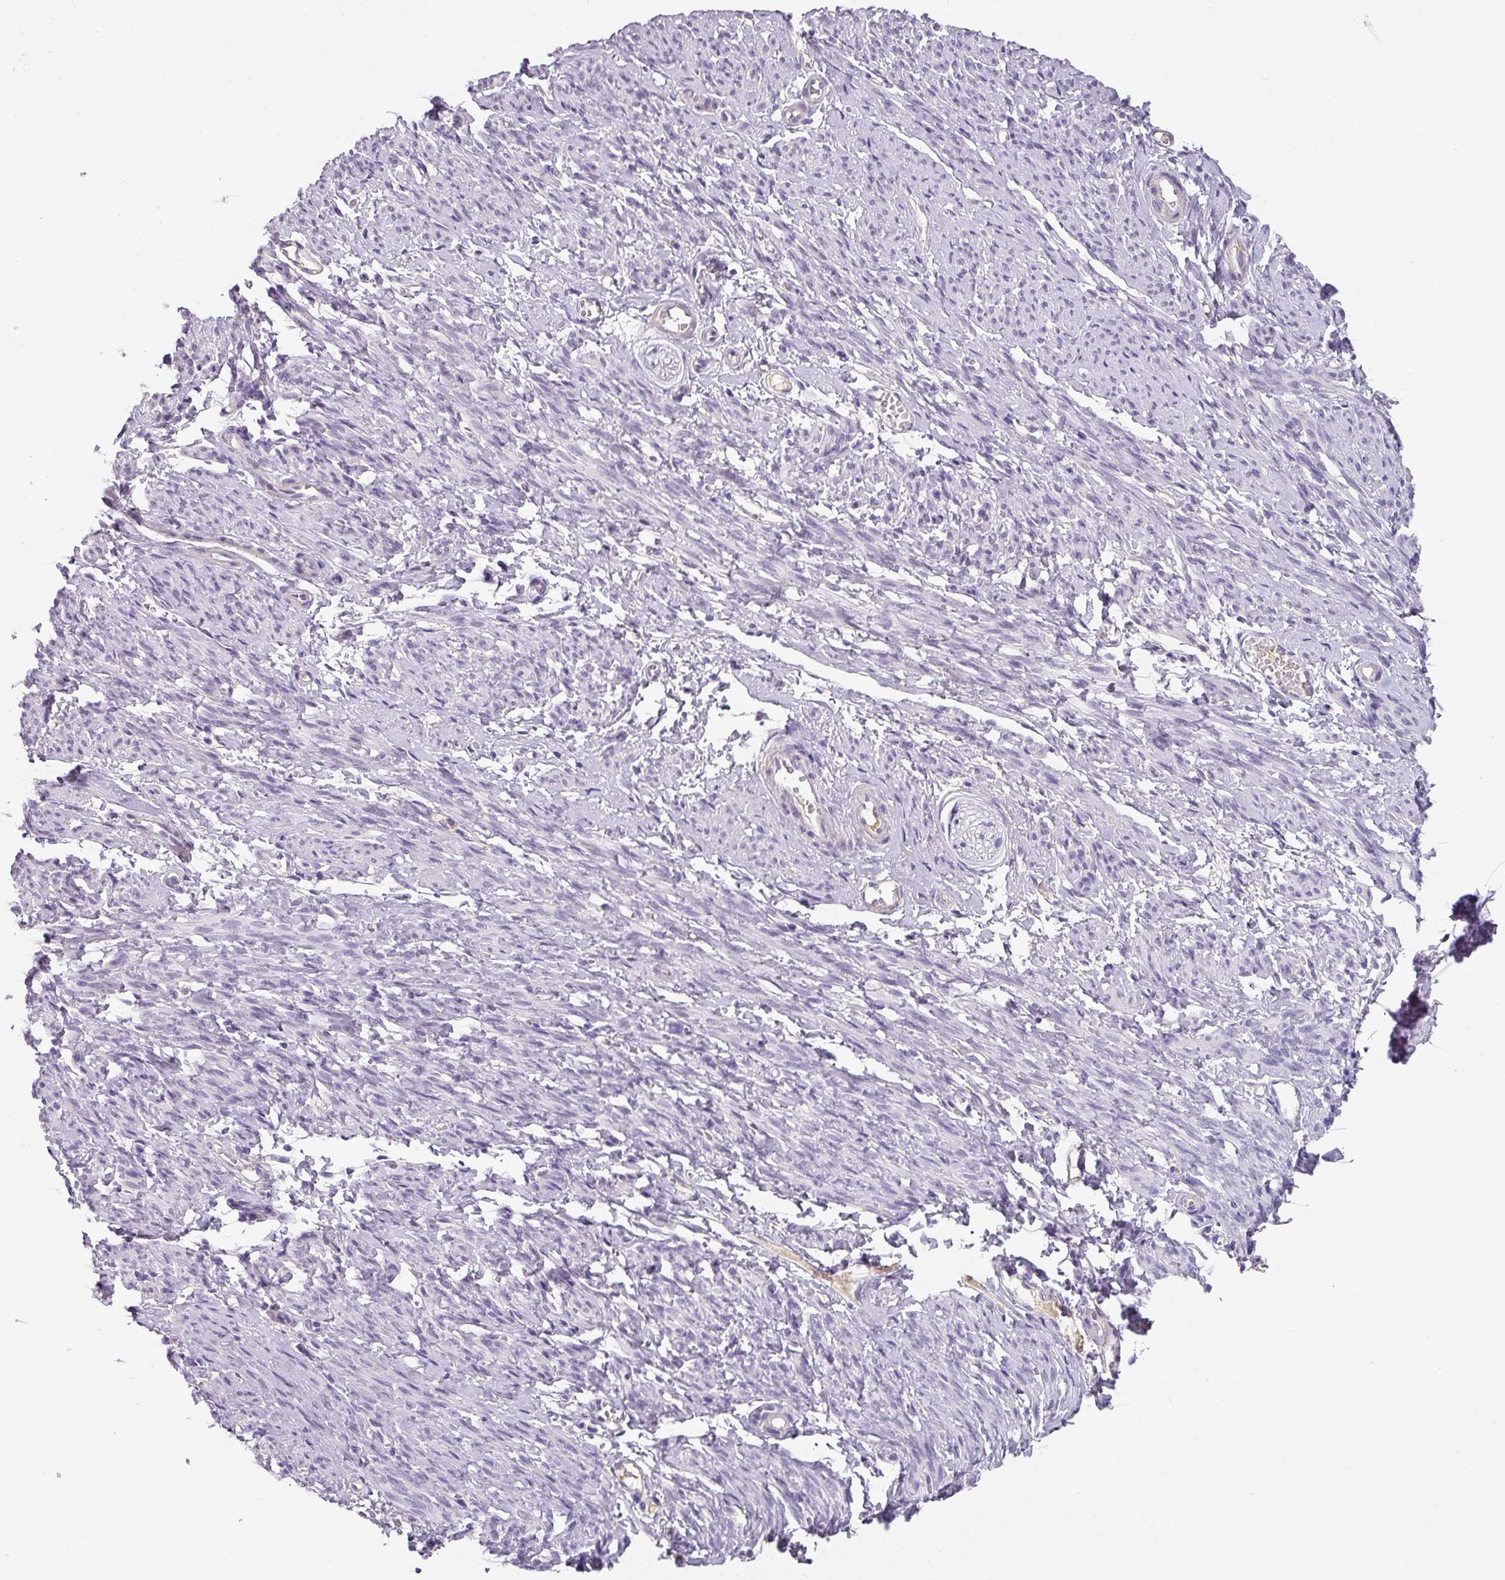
{"staining": {"intensity": "negative", "quantity": "none", "location": "none"}, "tissue": "smooth muscle", "cell_type": "Smooth muscle cells", "image_type": "normal", "snomed": [{"axis": "morphology", "description": "Normal tissue, NOS"}, {"axis": "topography", "description": "Smooth muscle"}], "caption": "DAB immunohistochemical staining of unremarkable human smooth muscle reveals no significant staining in smooth muscle cells. (DAB (3,3'-diaminobenzidine) immunohistochemistry (IHC) visualized using brightfield microscopy, high magnification).", "gene": "C1QB", "patient": {"sex": "female", "age": 65}}